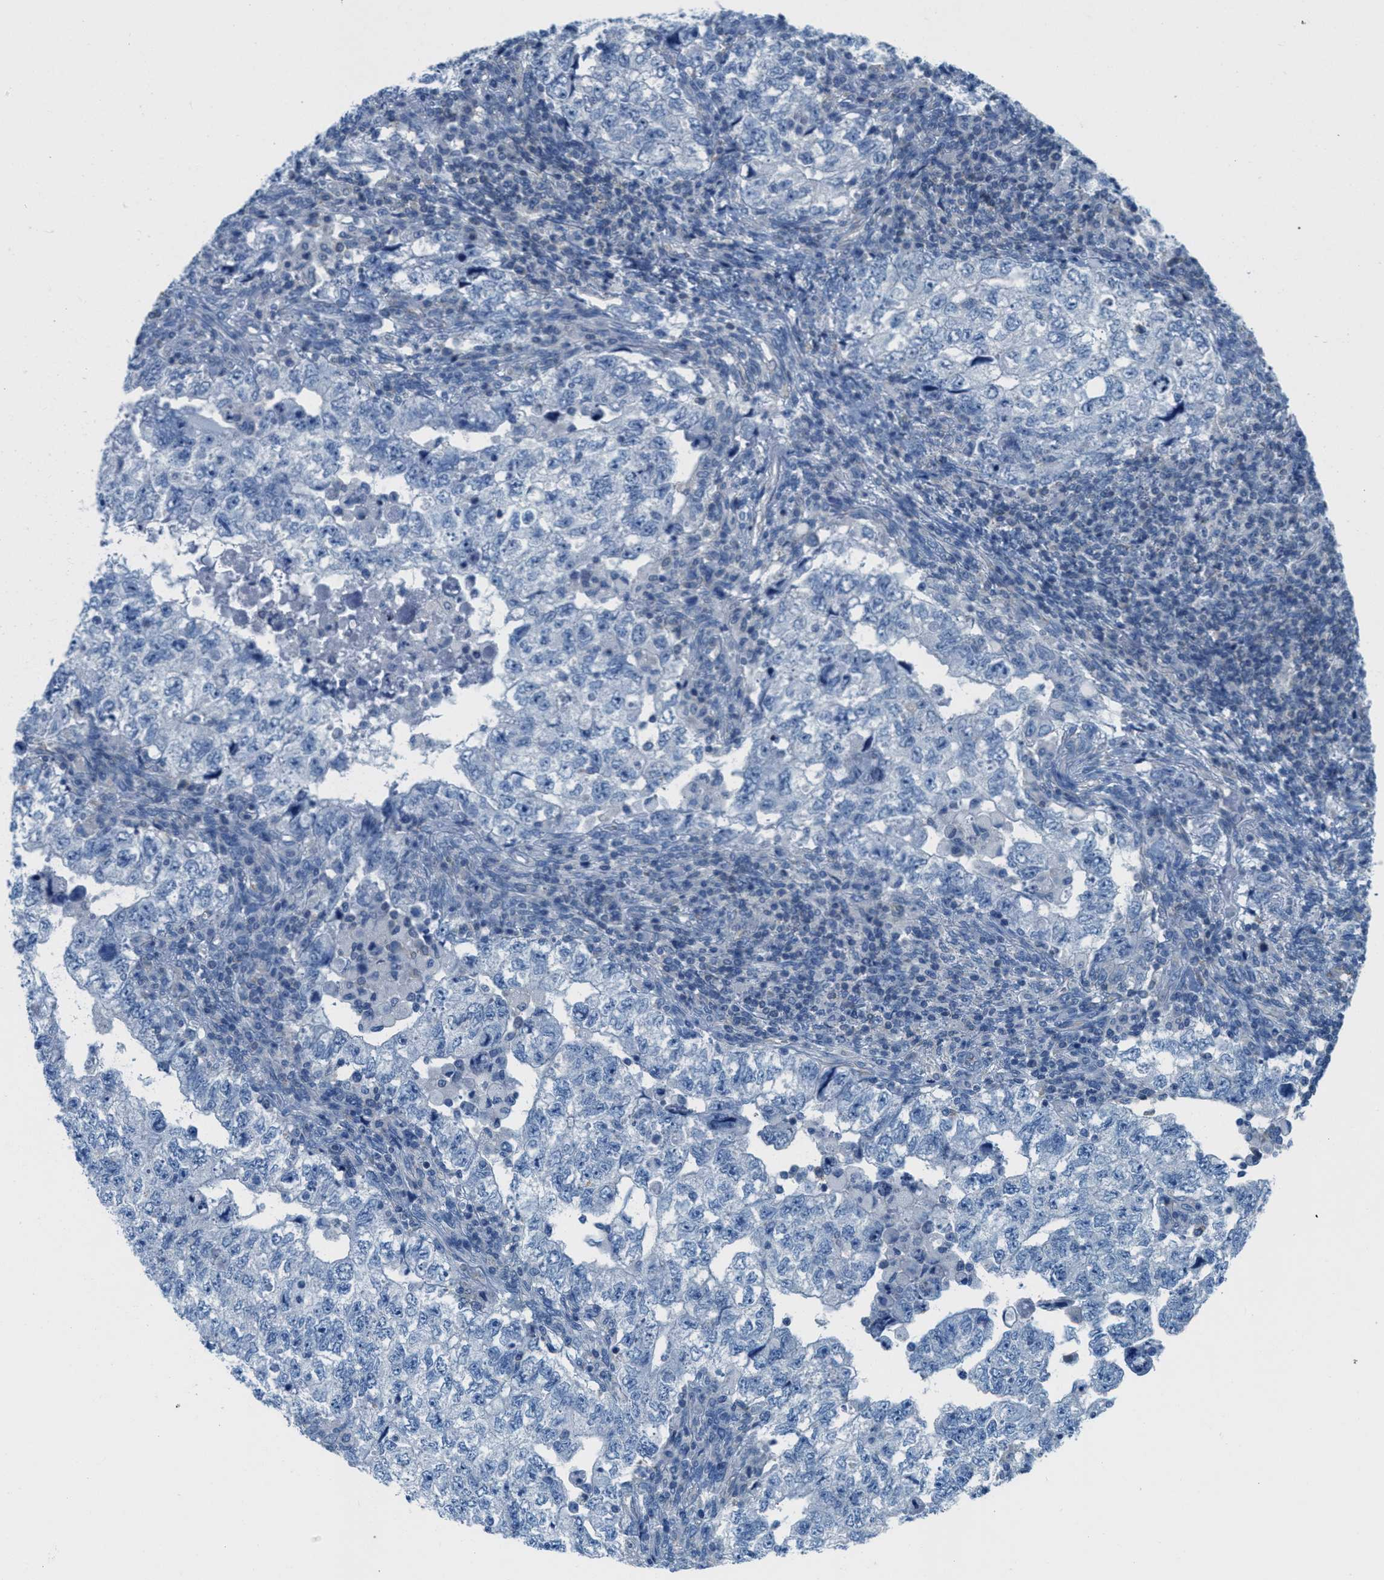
{"staining": {"intensity": "negative", "quantity": "none", "location": "none"}, "tissue": "testis cancer", "cell_type": "Tumor cells", "image_type": "cancer", "snomed": [{"axis": "morphology", "description": "Carcinoma, Embryonal, NOS"}, {"axis": "topography", "description": "Testis"}], "caption": "DAB immunohistochemical staining of embryonal carcinoma (testis) exhibits no significant positivity in tumor cells.", "gene": "MAPRE2", "patient": {"sex": "male", "age": 36}}